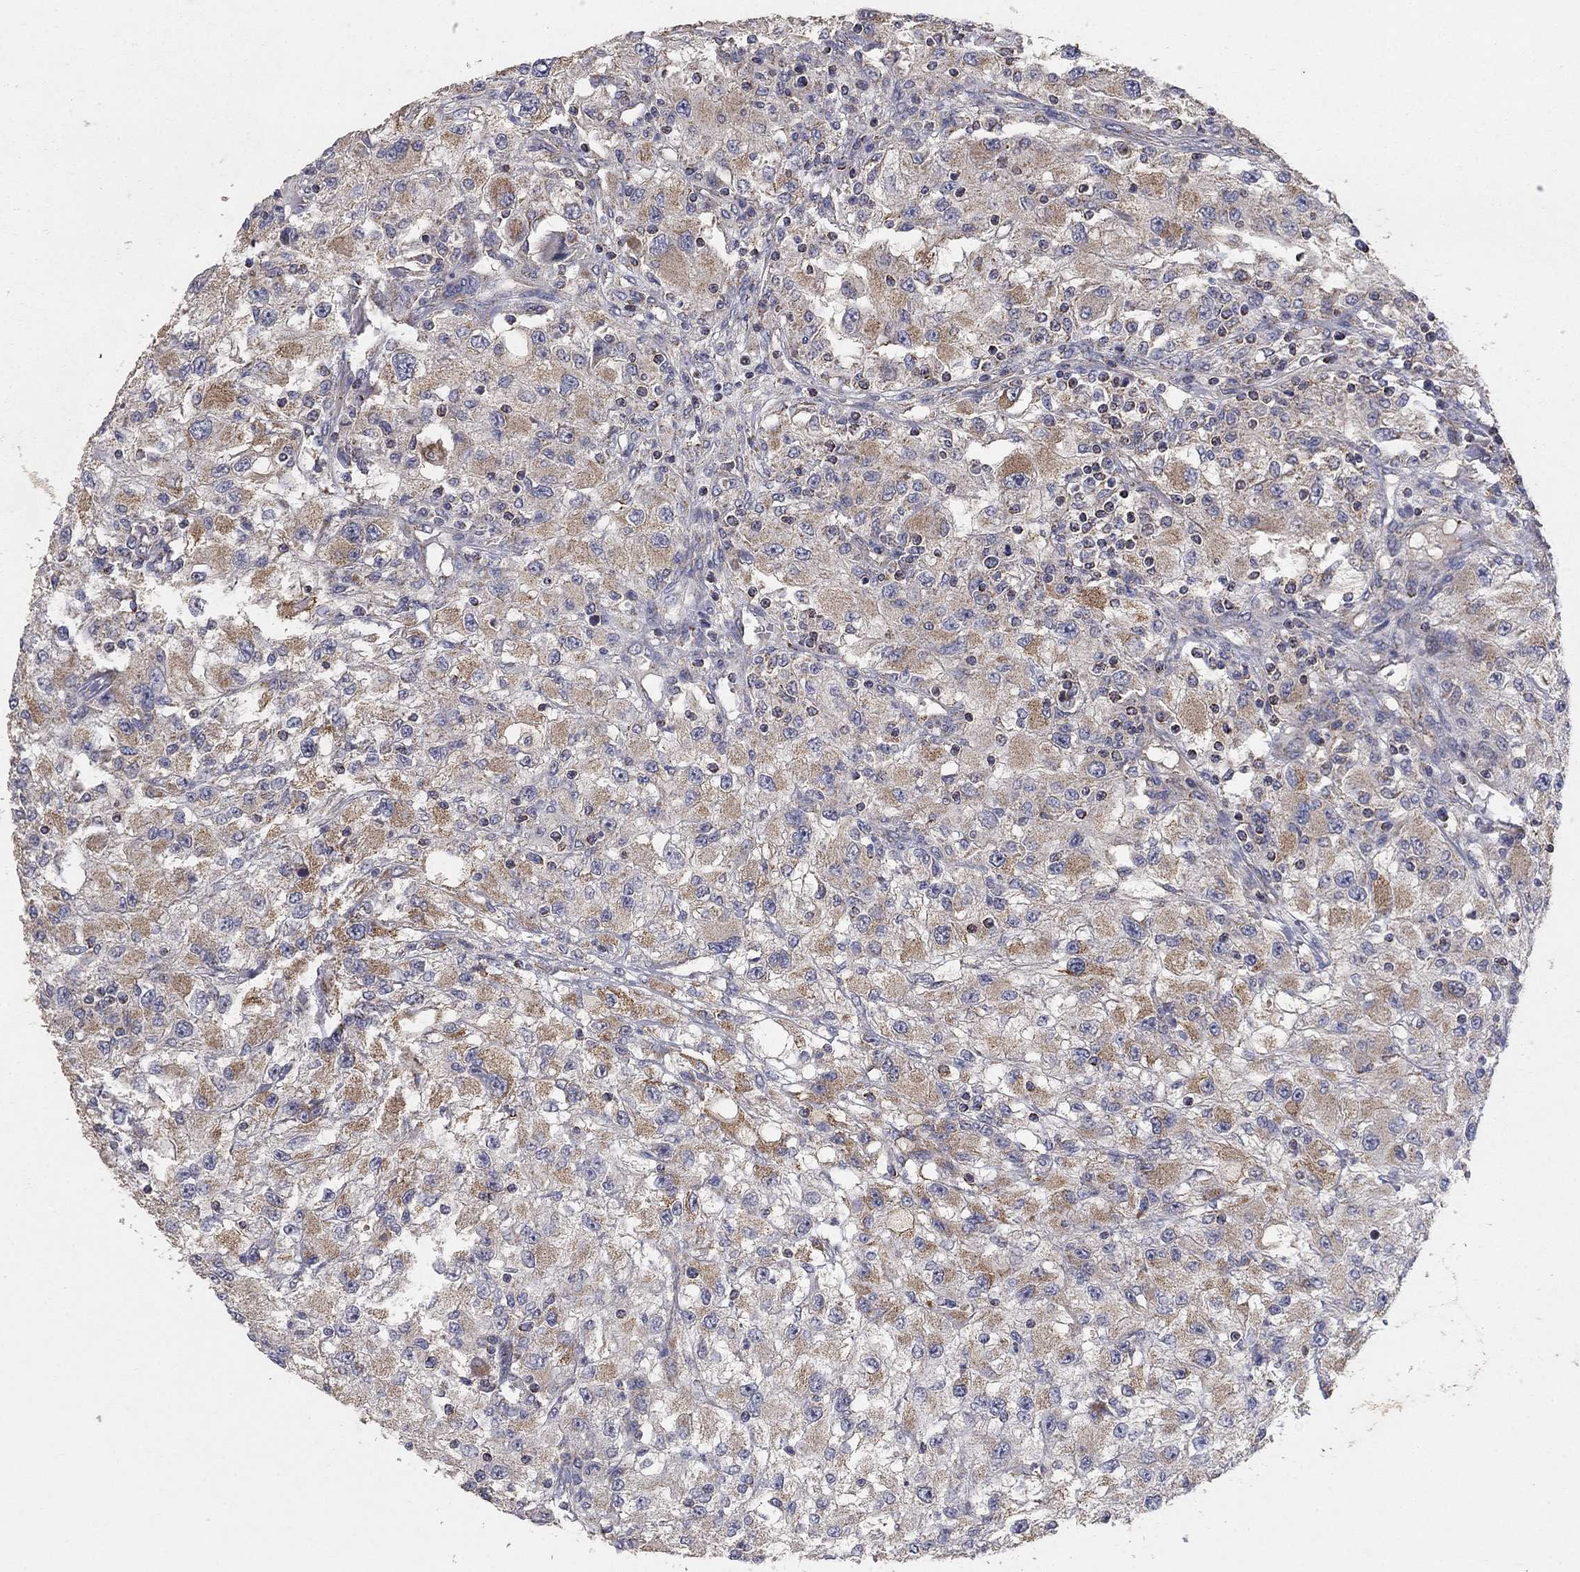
{"staining": {"intensity": "weak", "quantity": ">75%", "location": "cytoplasmic/membranous"}, "tissue": "renal cancer", "cell_type": "Tumor cells", "image_type": "cancer", "snomed": [{"axis": "morphology", "description": "Adenocarcinoma, NOS"}, {"axis": "topography", "description": "Kidney"}], "caption": "Immunohistochemical staining of human renal cancer reveals low levels of weak cytoplasmic/membranous positivity in about >75% of tumor cells.", "gene": "GPSM1", "patient": {"sex": "female", "age": 67}}